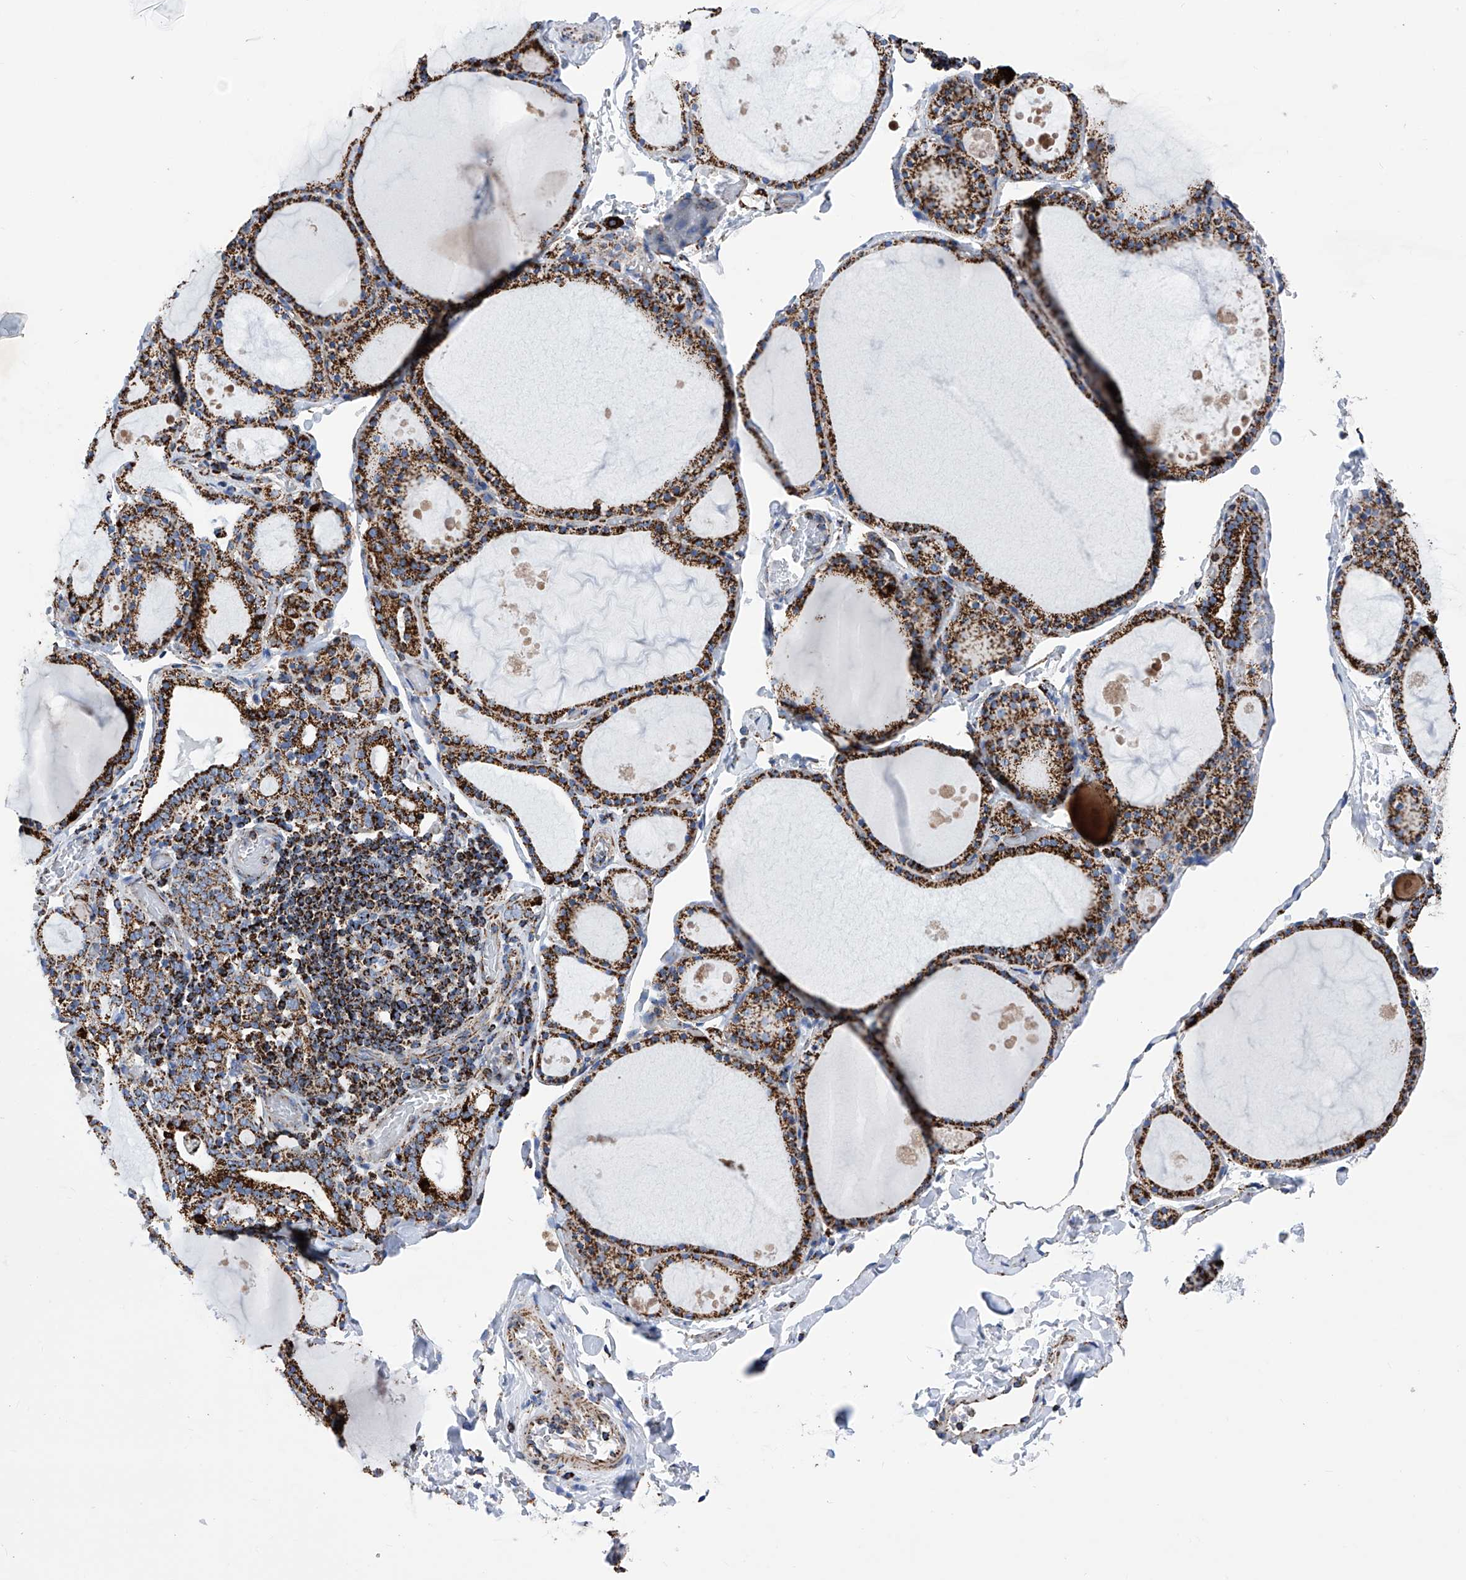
{"staining": {"intensity": "strong", "quantity": ">75%", "location": "cytoplasmic/membranous"}, "tissue": "thyroid gland", "cell_type": "Glandular cells", "image_type": "normal", "snomed": [{"axis": "morphology", "description": "Normal tissue, NOS"}, {"axis": "topography", "description": "Thyroid gland"}], "caption": "IHC image of unremarkable thyroid gland: thyroid gland stained using immunohistochemistry (IHC) demonstrates high levels of strong protein expression localized specifically in the cytoplasmic/membranous of glandular cells, appearing as a cytoplasmic/membranous brown color.", "gene": "ATP5PF", "patient": {"sex": "male", "age": 56}}